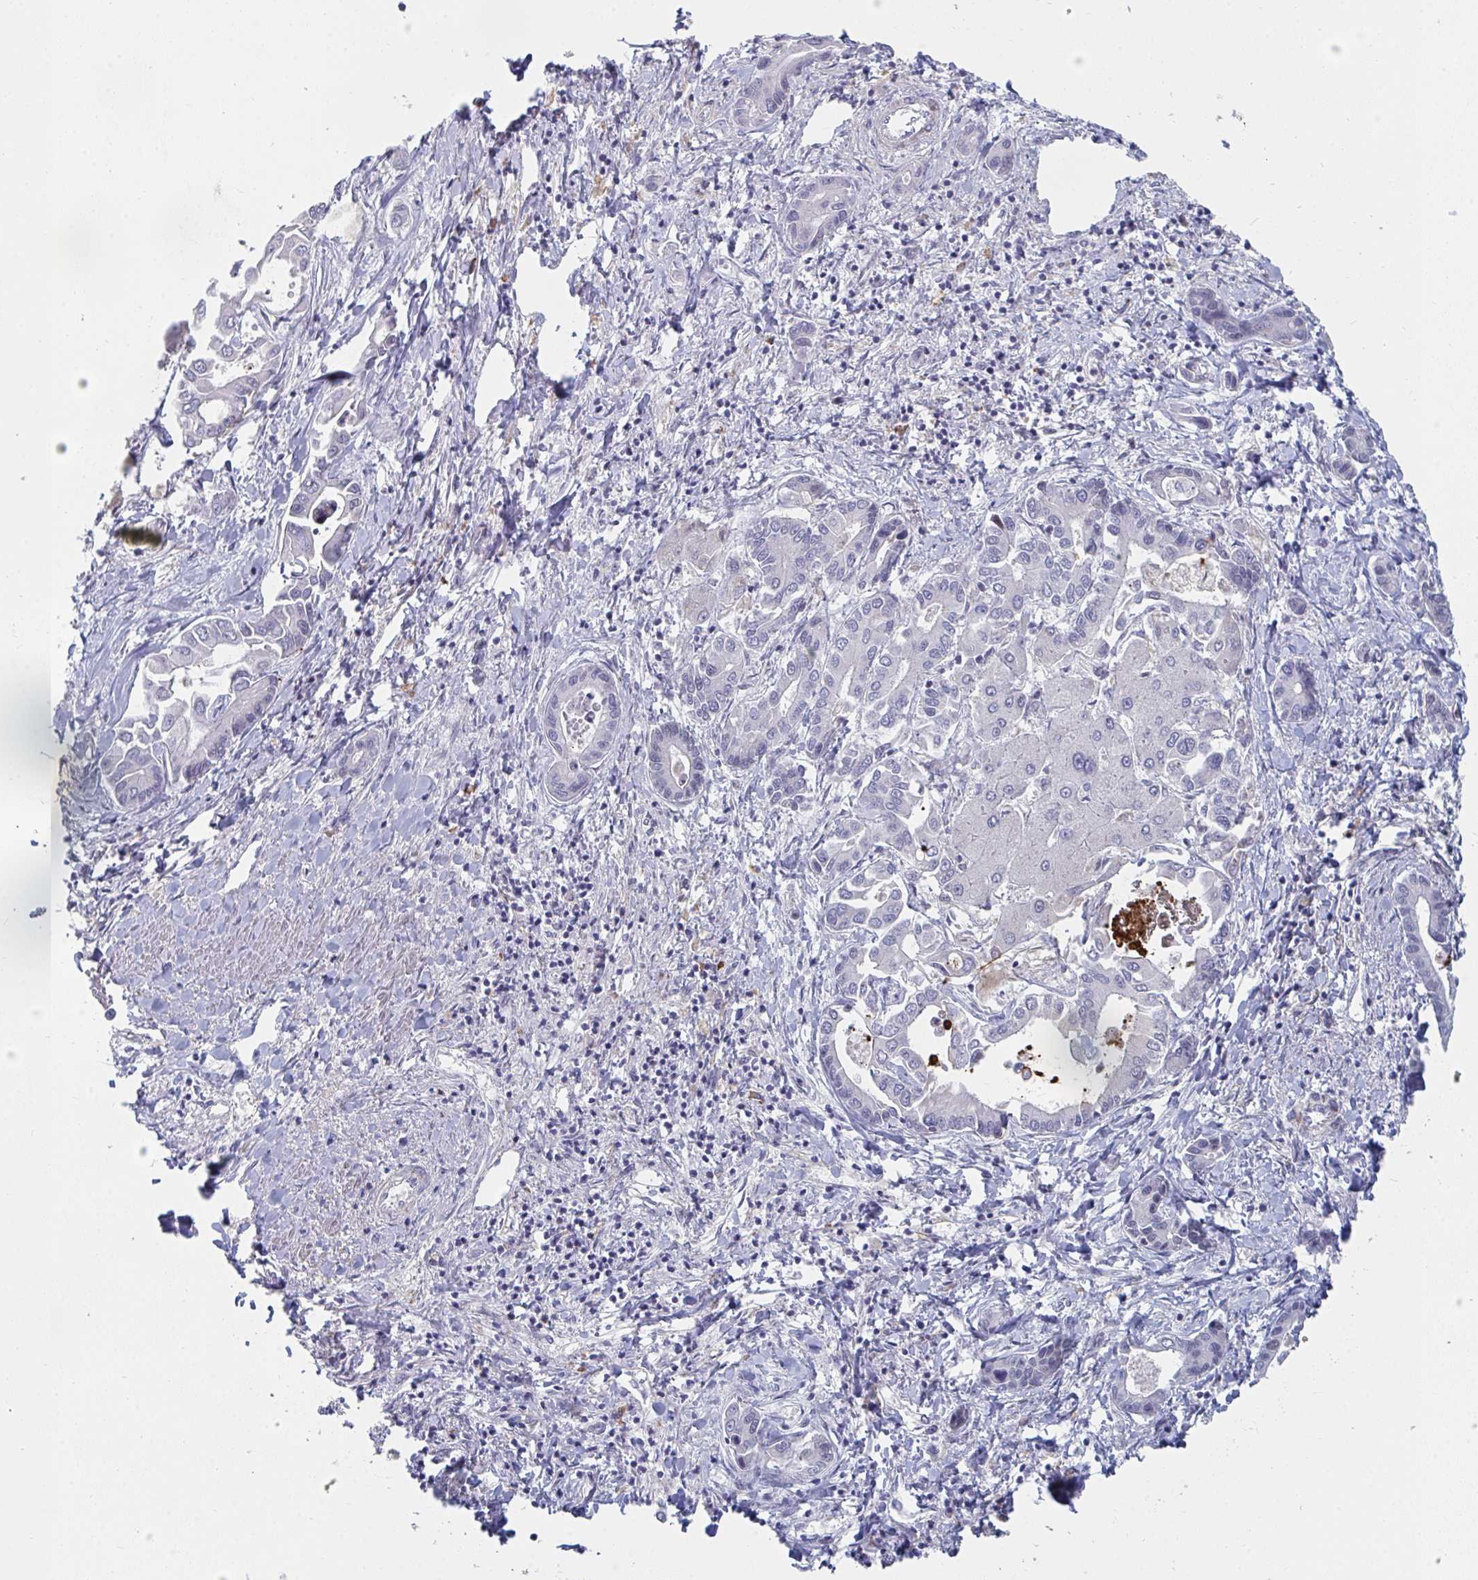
{"staining": {"intensity": "negative", "quantity": "none", "location": "none"}, "tissue": "liver cancer", "cell_type": "Tumor cells", "image_type": "cancer", "snomed": [{"axis": "morphology", "description": "Cholangiocarcinoma"}, {"axis": "topography", "description": "Liver"}], "caption": "High power microscopy micrograph of an IHC histopathology image of liver cancer, revealing no significant positivity in tumor cells.", "gene": "CENPT", "patient": {"sex": "male", "age": 66}}